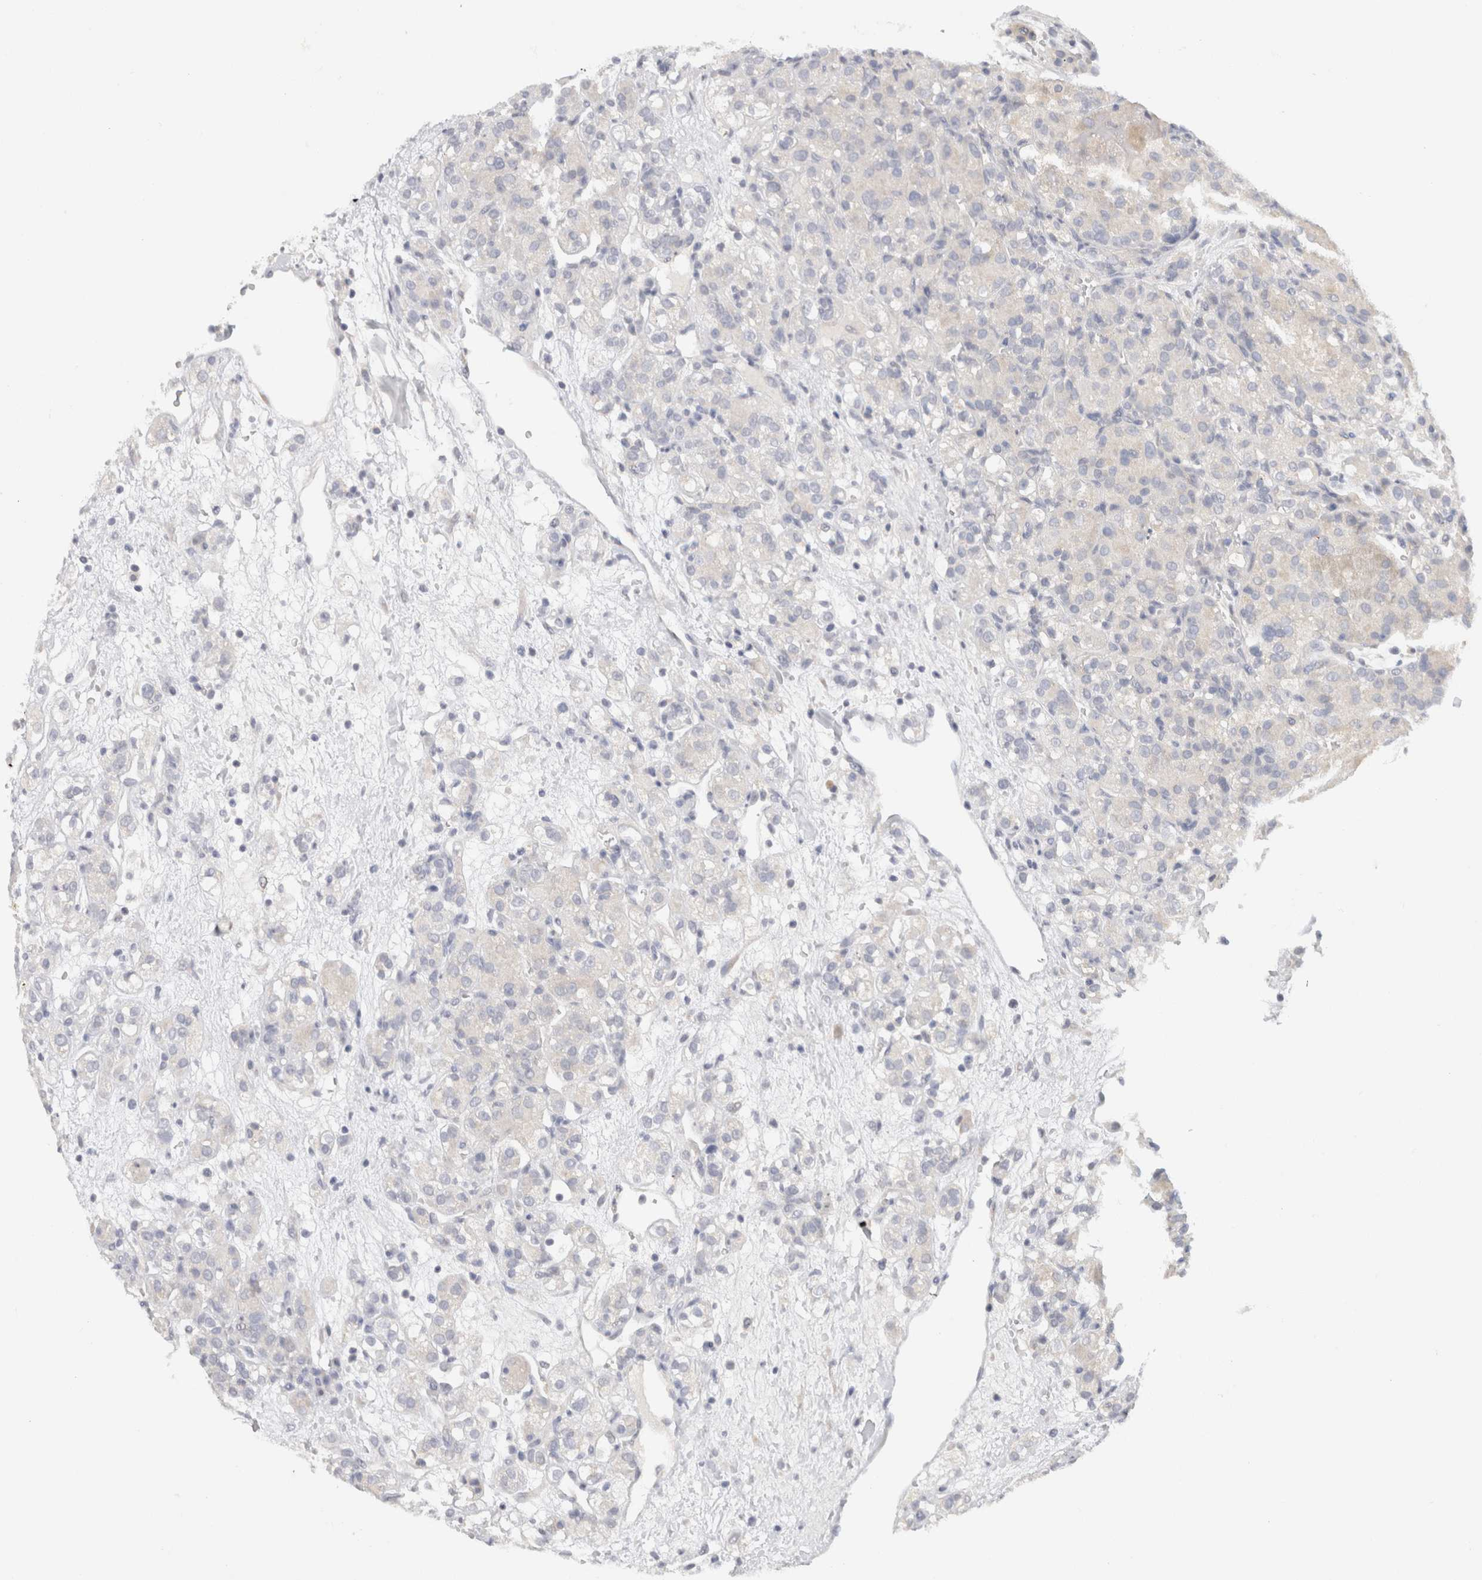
{"staining": {"intensity": "negative", "quantity": "none", "location": "none"}, "tissue": "renal cancer", "cell_type": "Tumor cells", "image_type": "cancer", "snomed": [{"axis": "morphology", "description": "Normal tissue, NOS"}, {"axis": "morphology", "description": "Adenocarcinoma, NOS"}, {"axis": "topography", "description": "Kidney"}], "caption": "IHC histopathology image of neoplastic tissue: human renal adenocarcinoma stained with DAB exhibits no significant protein staining in tumor cells. The staining is performed using DAB brown chromogen with nuclei counter-stained in using hematoxylin.", "gene": "CHRM4", "patient": {"sex": "male", "age": 61}}